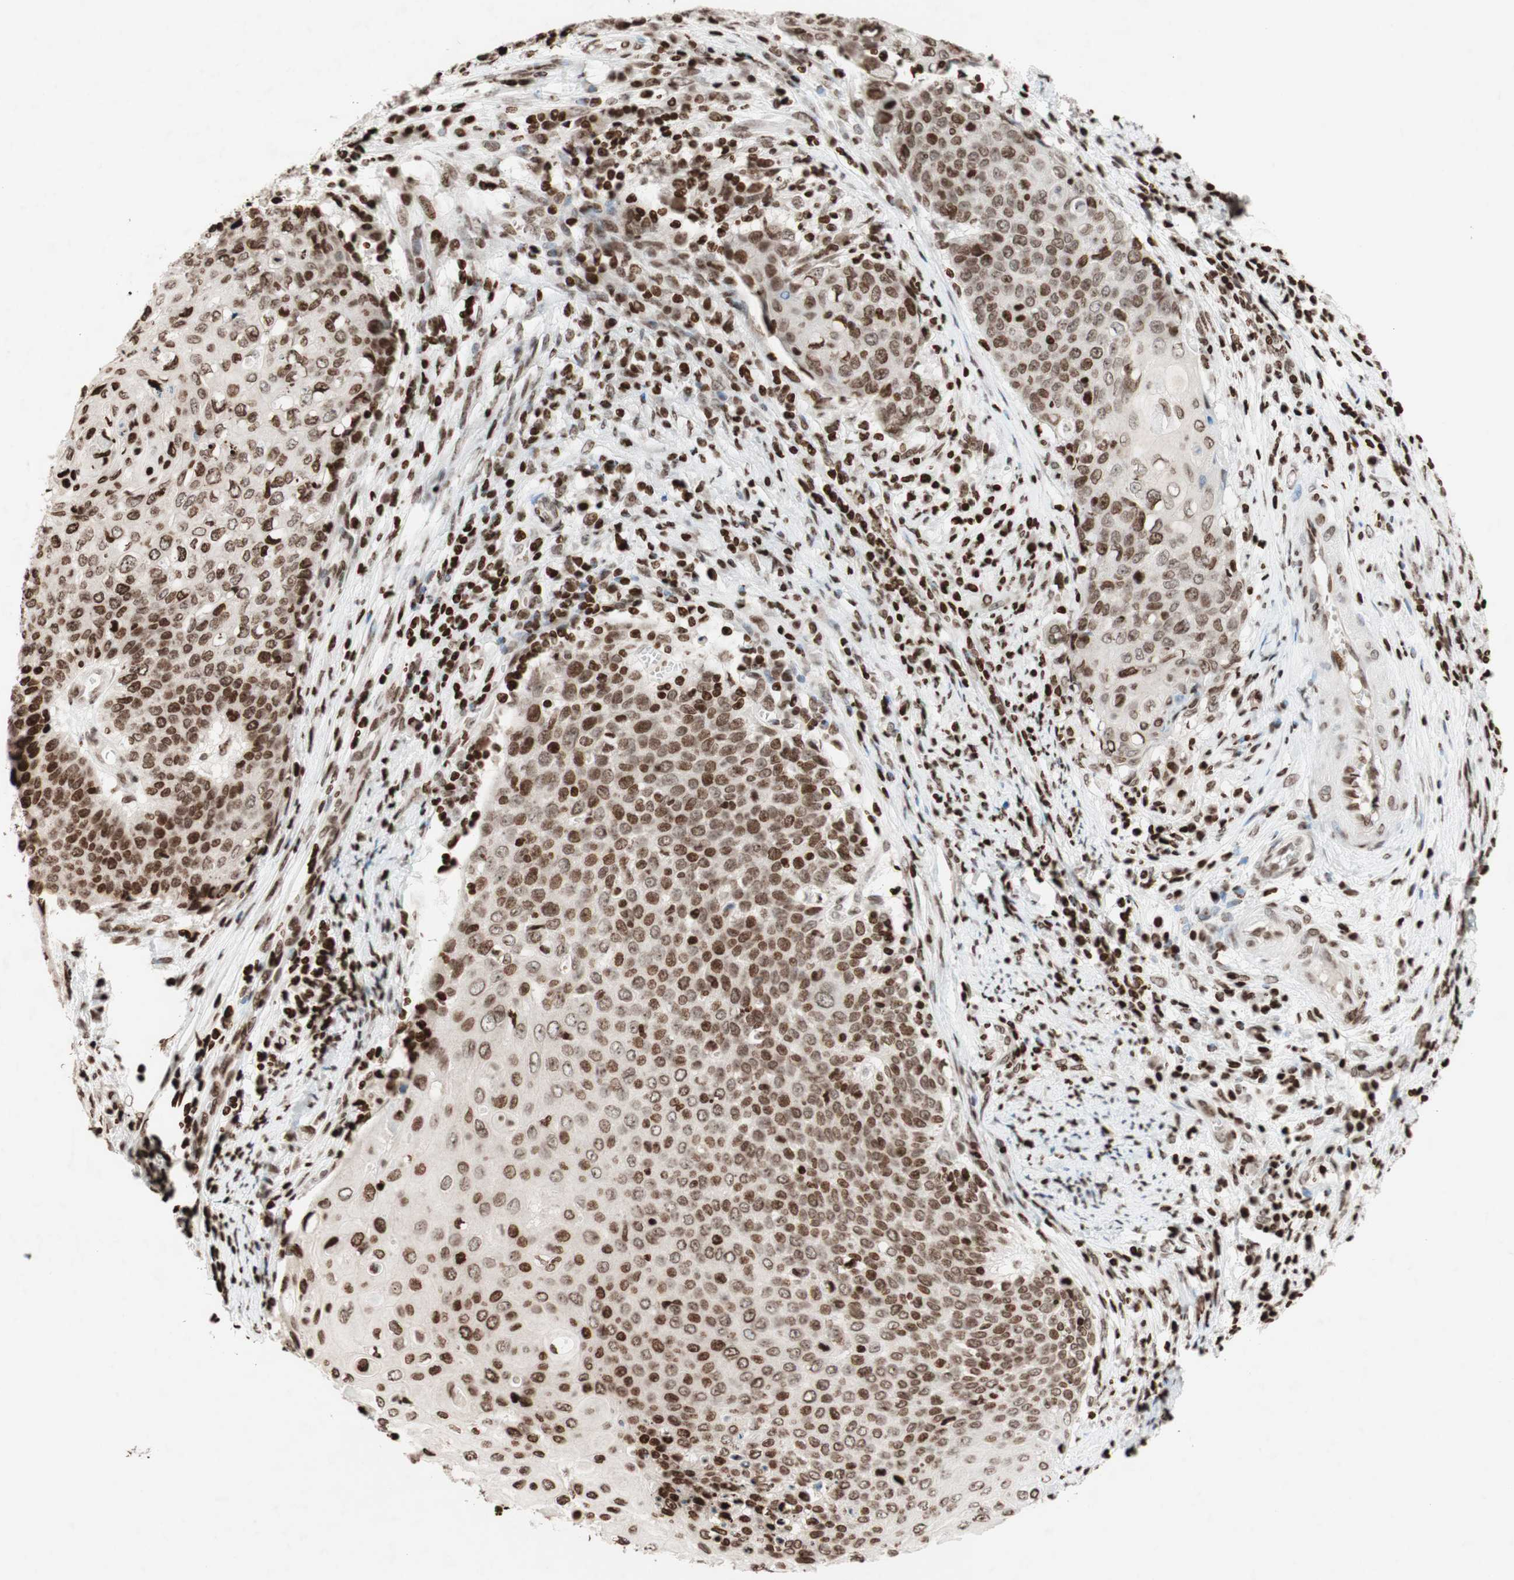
{"staining": {"intensity": "moderate", "quantity": ">75%", "location": "nuclear"}, "tissue": "cervical cancer", "cell_type": "Tumor cells", "image_type": "cancer", "snomed": [{"axis": "morphology", "description": "Squamous cell carcinoma, NOS"}, {"axis": "topography", "description": "Cervix"}], "caption": "Immunohistochemical staining of human squamous cell carcinoma (cervical) shows medium levels of moderate nuclear expression in approximately >75% of tumor cells.", "gene": "NCOA3", "patient": {"sex": "female", "age": 39}}